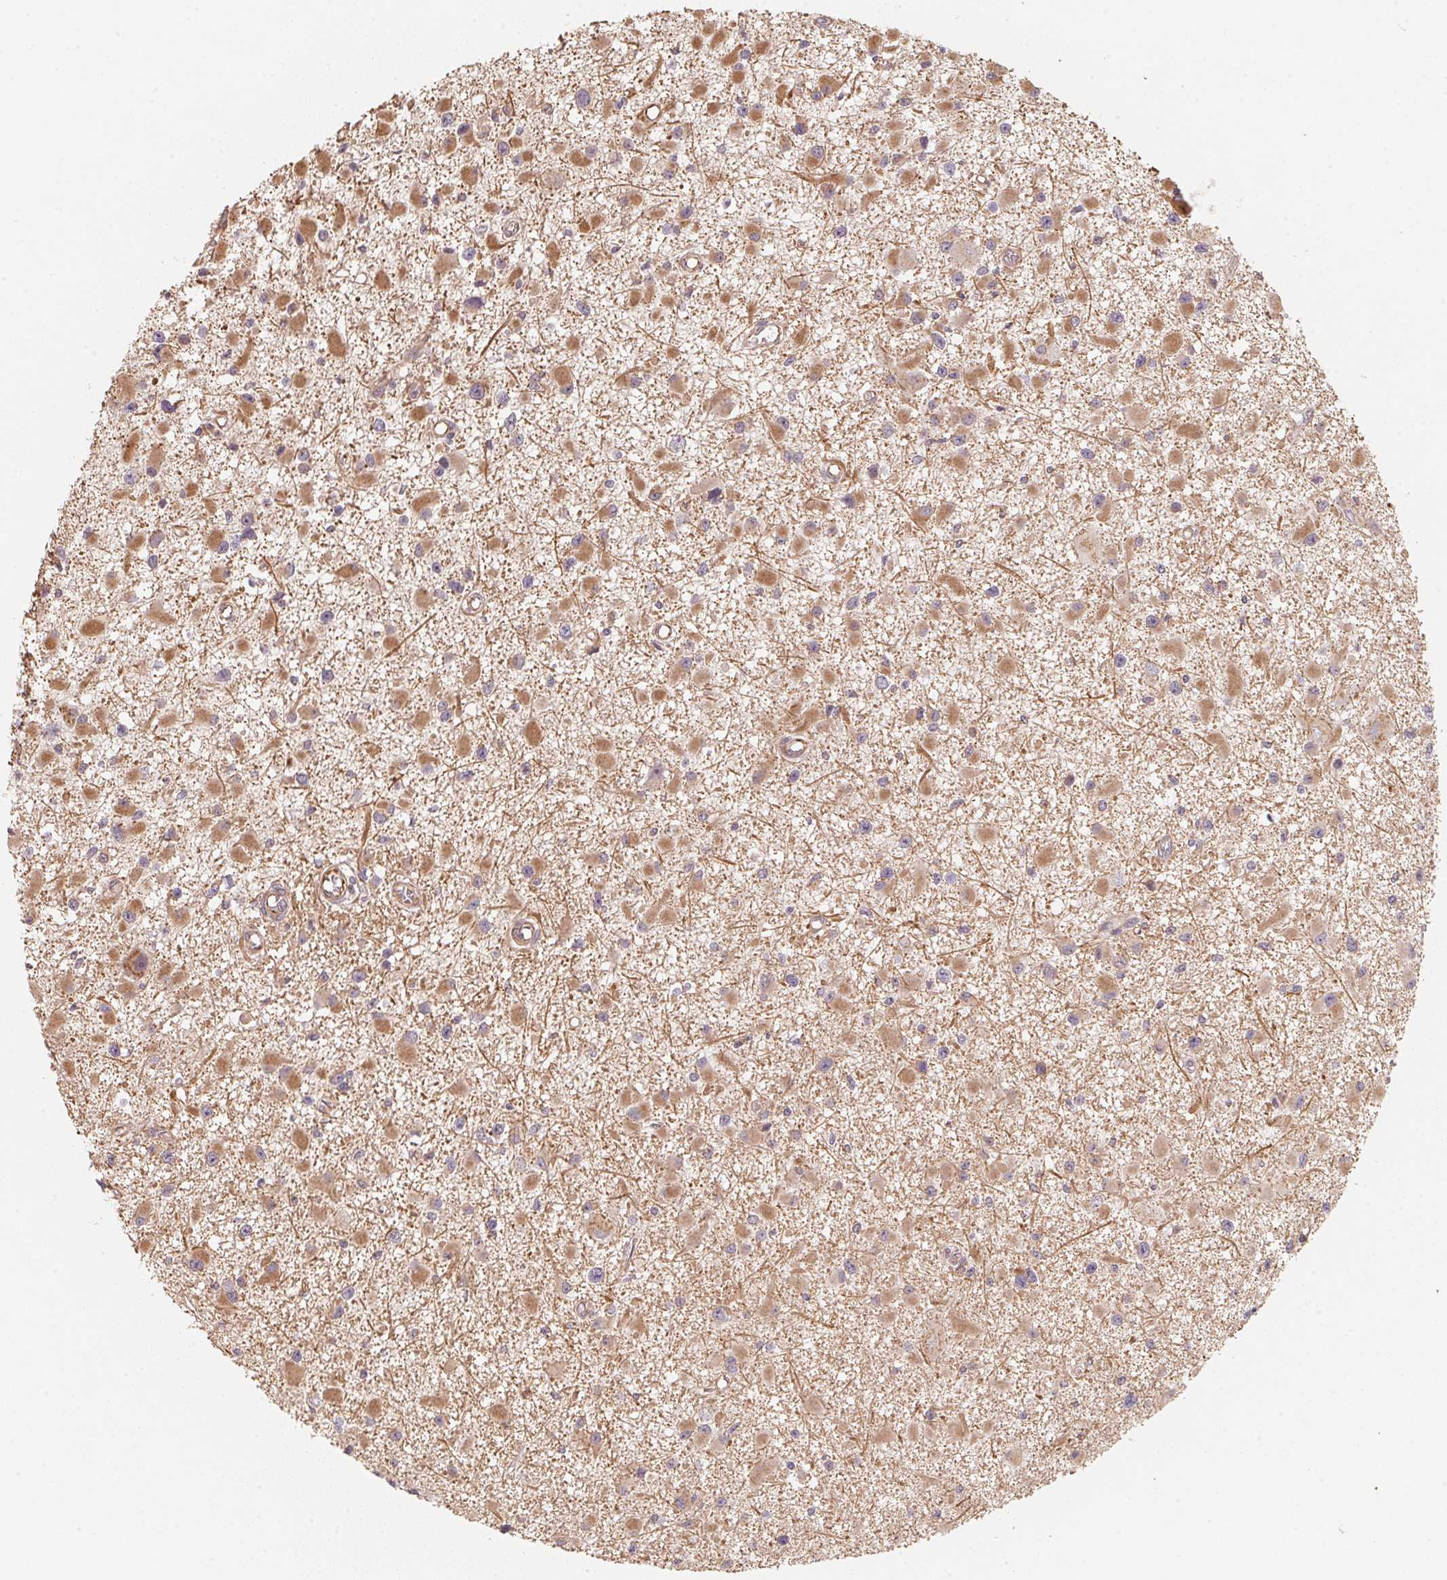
{"staining": {"intensity": "moderate", "quantity": "<25%", "location": "cytoplasmic/membranous"}, "tissue": "glioma", "cell_type": "Tumor cells", "image_type": "cancer", "snomed": [{"axis": "morphology", "description": "Glioma, malignant, High grade"}, {"axis": "topography", "description": "Brain"}], "caption": "Immunohistochemical staining of high-grade glioma (malignant) shows low levels of moderate cytoplasmic/membranous protein positivity in approximately <25% of tumor cells. (DAB IHC, brown staining for protein, blue staining for nuclei).", "gene": "TSPAN12", "patient": {"sex": "male", "age": 54}}